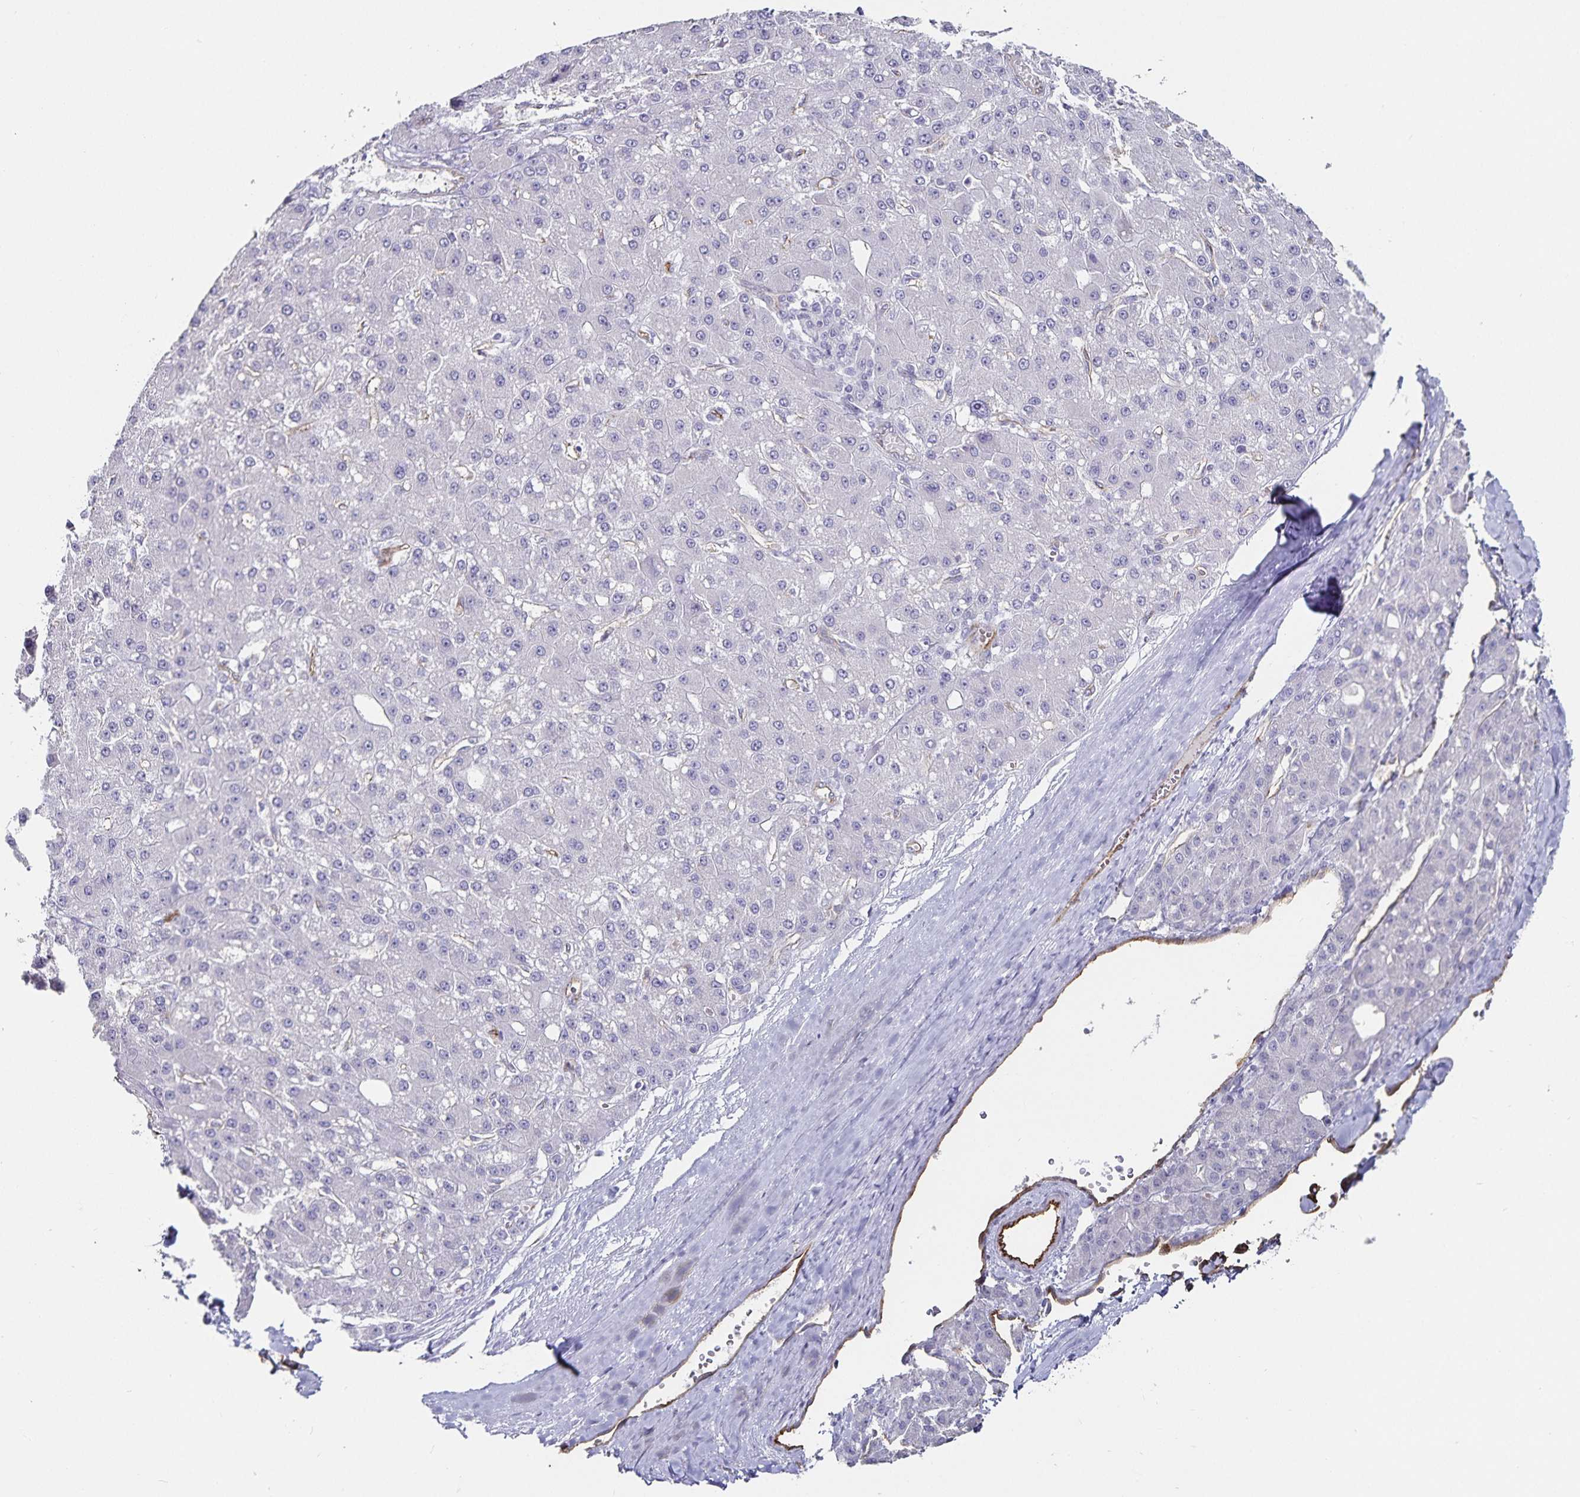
{"staining": {"intensity": "negative", "quantity": "none", "location": "none"}, "tissue": "liver cancer", "cell_type": "Tumor cells", "image_type": "cancer", "snomed": [{"axis": "morphology", "description": "Carcinoma, Hepatocellular, NOS"}, {"axis": "topography", "description": "Liver"}], "caption": "This is a histopathology image of immunohistochemistry staining of liver cancer (hepatocellular carcinoma), which shows no expression in tumor cells. (Brightfield microscopy of DAB (3,3'-diaminobenzidine) immunohistochemistry at high magnification).", "gene": "PODXL", "patient": {"sex": "male", "age": 67}}